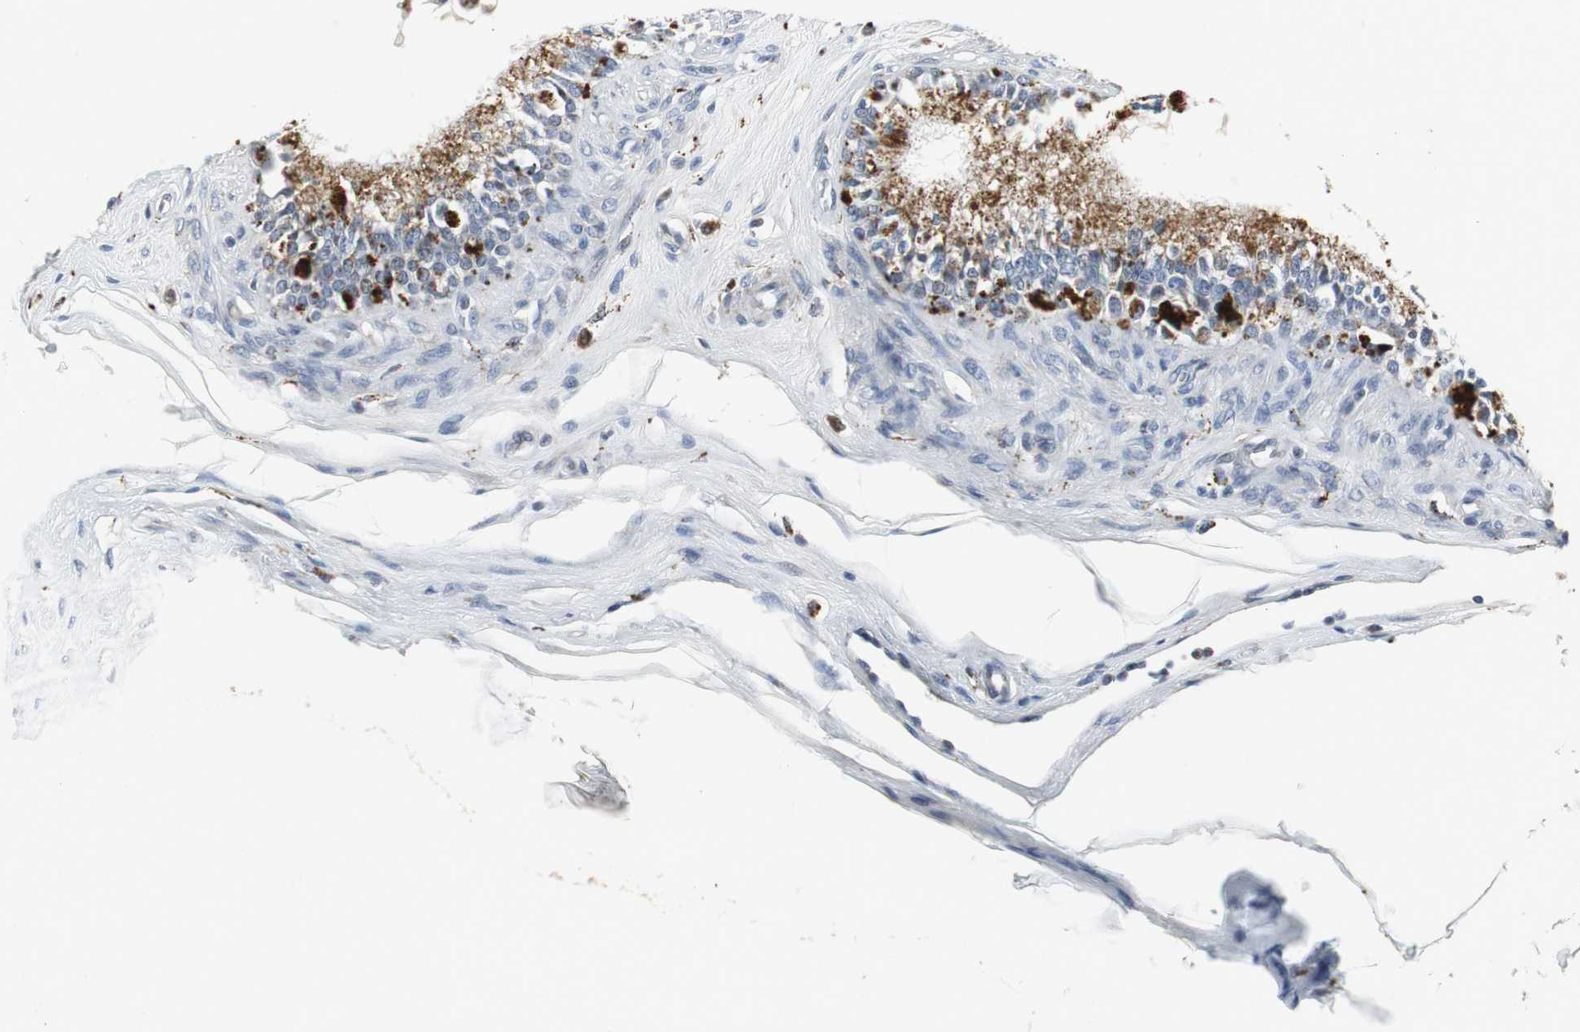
{"staining": {"intensity": "strong", "quantity": "<25%", "location": "cytoplasmic/membranous"}, "tissue": "epididymis", "cell_type": "Glandular cells", "image_type": "normal", "snomed": [{"axis": "morphology", "description": "Normal tissue, NOS"}, {"axis": "morphology", "description": "Inflammation, NOS"}, {"axis": "topography", "description": "Epididymis"}], "caption": "Epididymis stained with DAB (3,3'-diaminobenzidine) IHC shows medium levels of strong cytoplasmic/membranous staining in approximately <25% of glandular cells.", "gene": "NLGN1", "patient": {"sex": "male", "age": 84}}